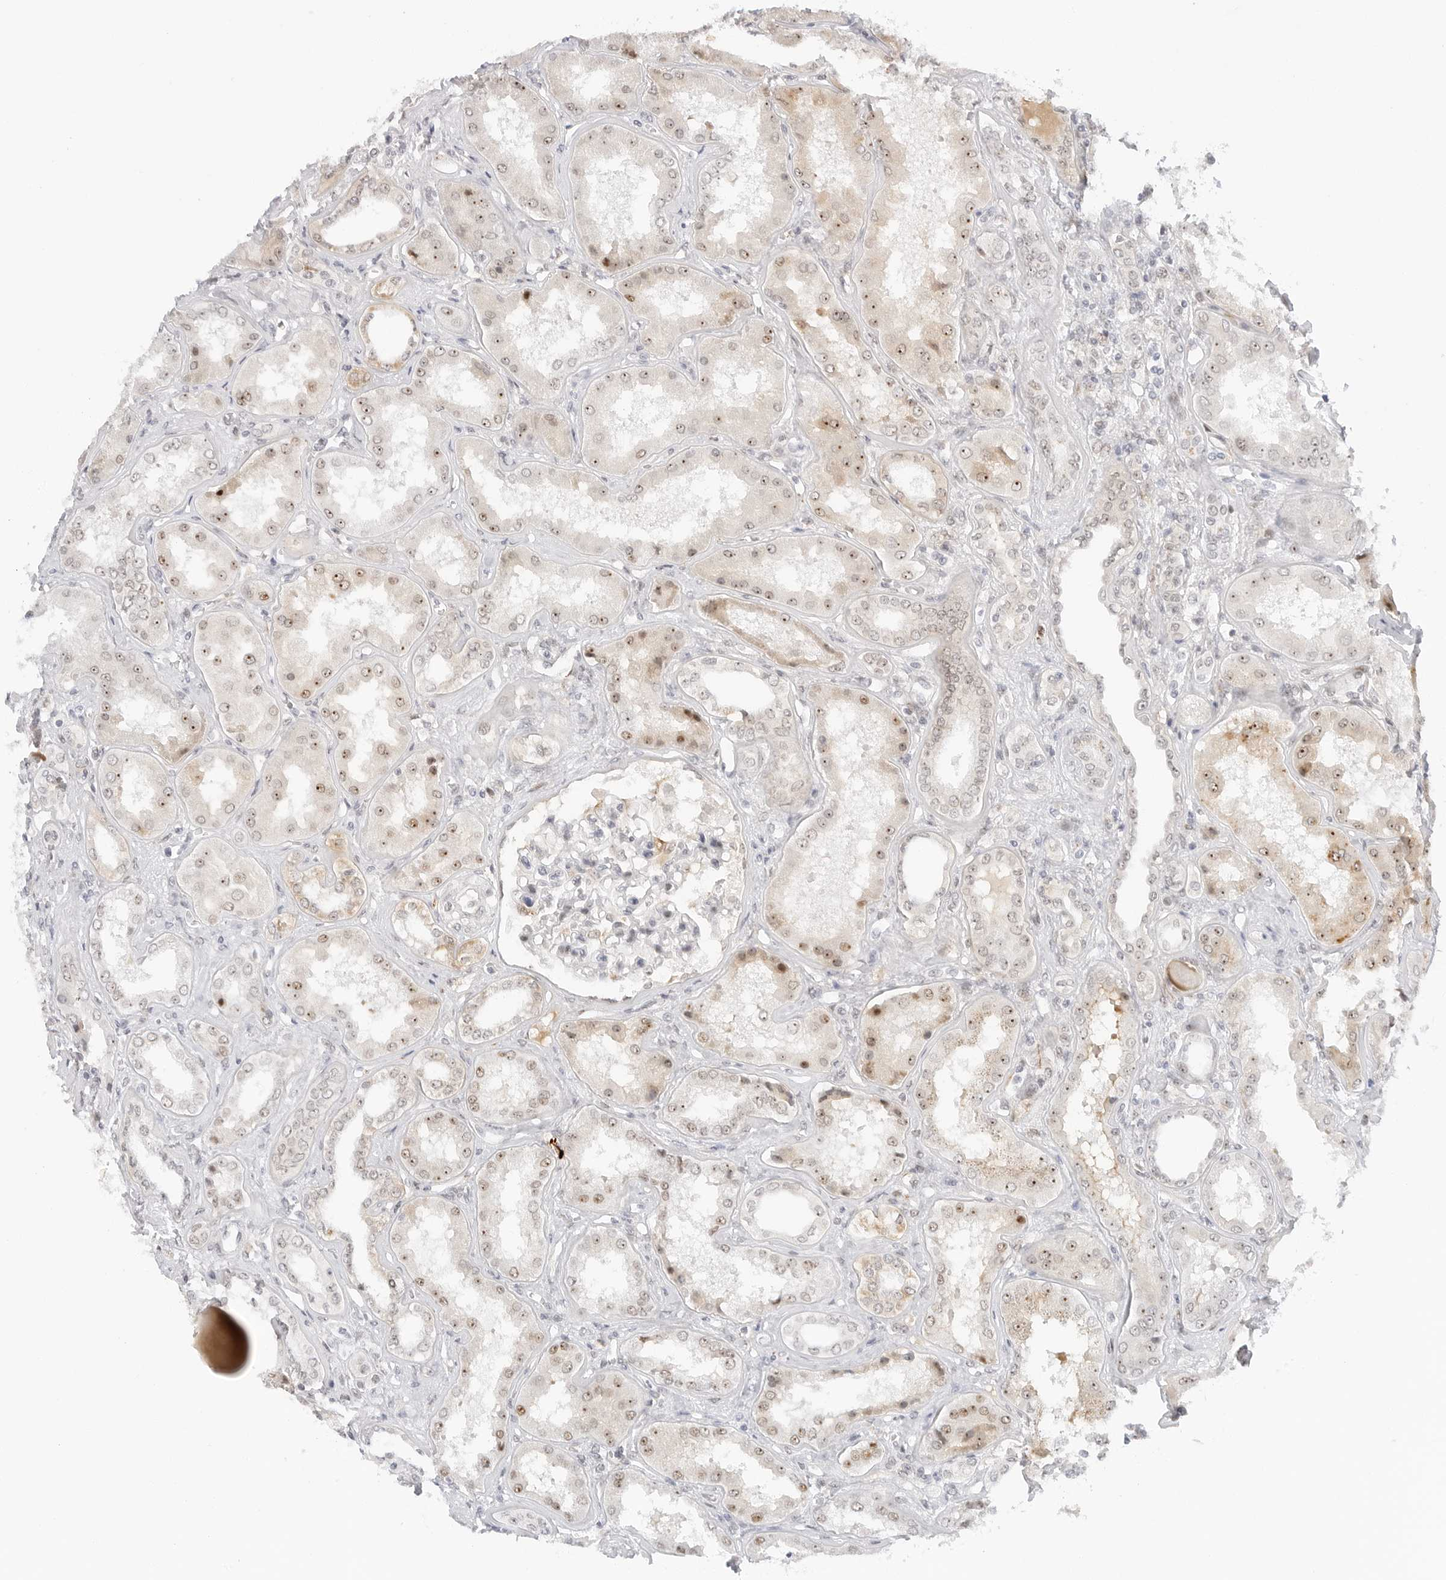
{"staining": {"intensity": "moderate", "quantity": "<25%", "location": "nuclear"}, "tissue": "kidney", "cell_type": "Cells in glomeruli", "image_type": "normal", "snomed": [{"axis": "morphology", "description": "Normal tissue, NOS"}, {"axis": "topography", "description": "Kidney"}], "caption": "Brown immunohistochemical staining in unremarkable human kidney exhibits moderate nuclear expression in approximately <25% of cells in glomeruli.", "gene": "HIPK3", "patient": {"sex": "female", "age": 56}}